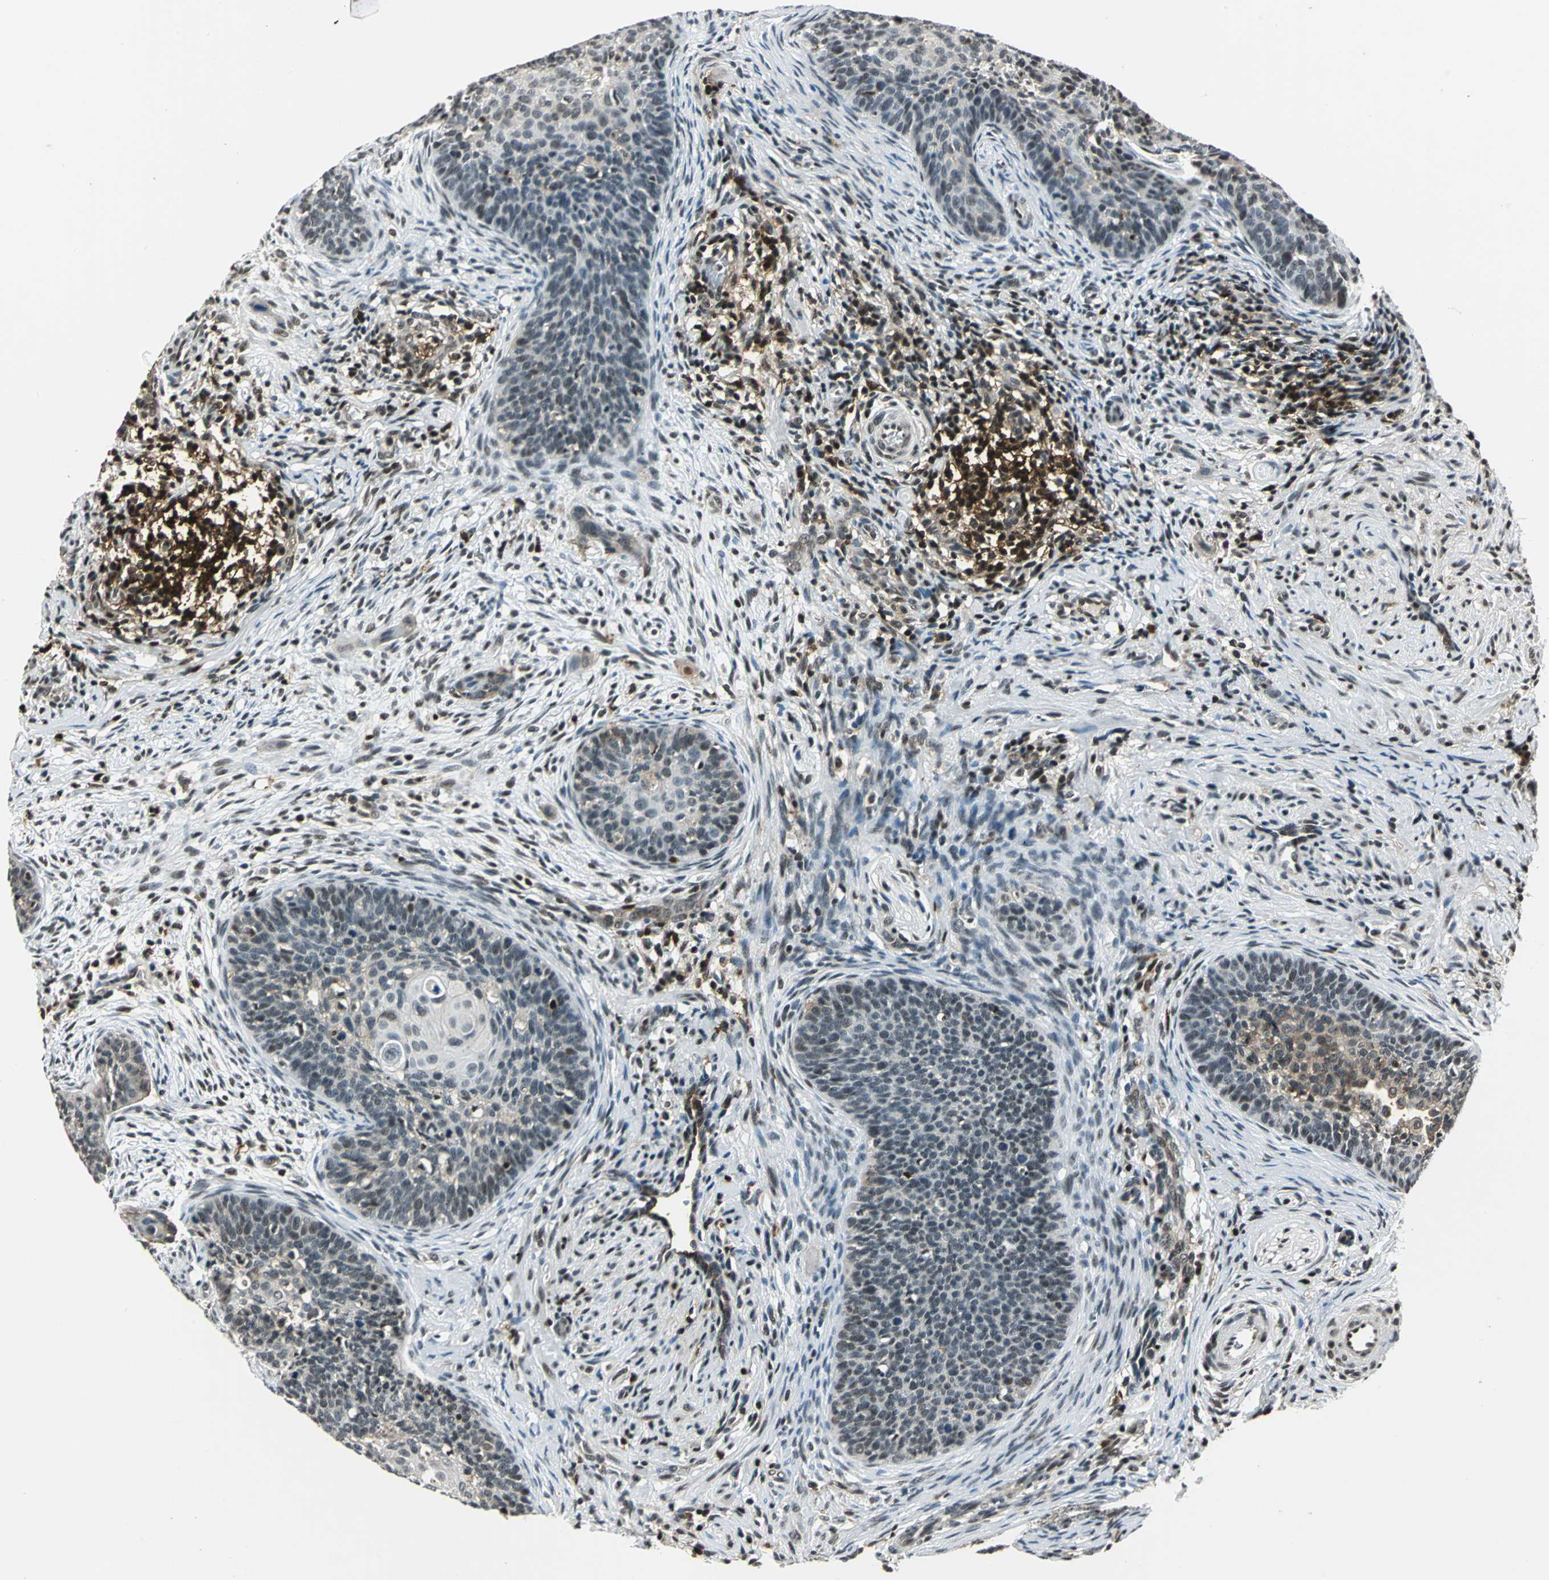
{"staining": {"intensity": "weak", "quantity": "<25%", "location": "cytoplasmic/membranous,nuclear"}, "tissue": "cervical cancer", "cell_type": "Tumor cells", "image_type": "cancer", "snomed": [{"axis": "morphology", "description": "Squamous cell carcinoma, NOS"}, {"axis": "topography", "description": "Cervix"}], "caption": "Immunohistochemical staining of human cervical cancer (squamous cell carcinoma) exhibits no significant staining in tumor cells.", "gene": "NR2C2", "patient": {"sex": "female", "age": 33}}